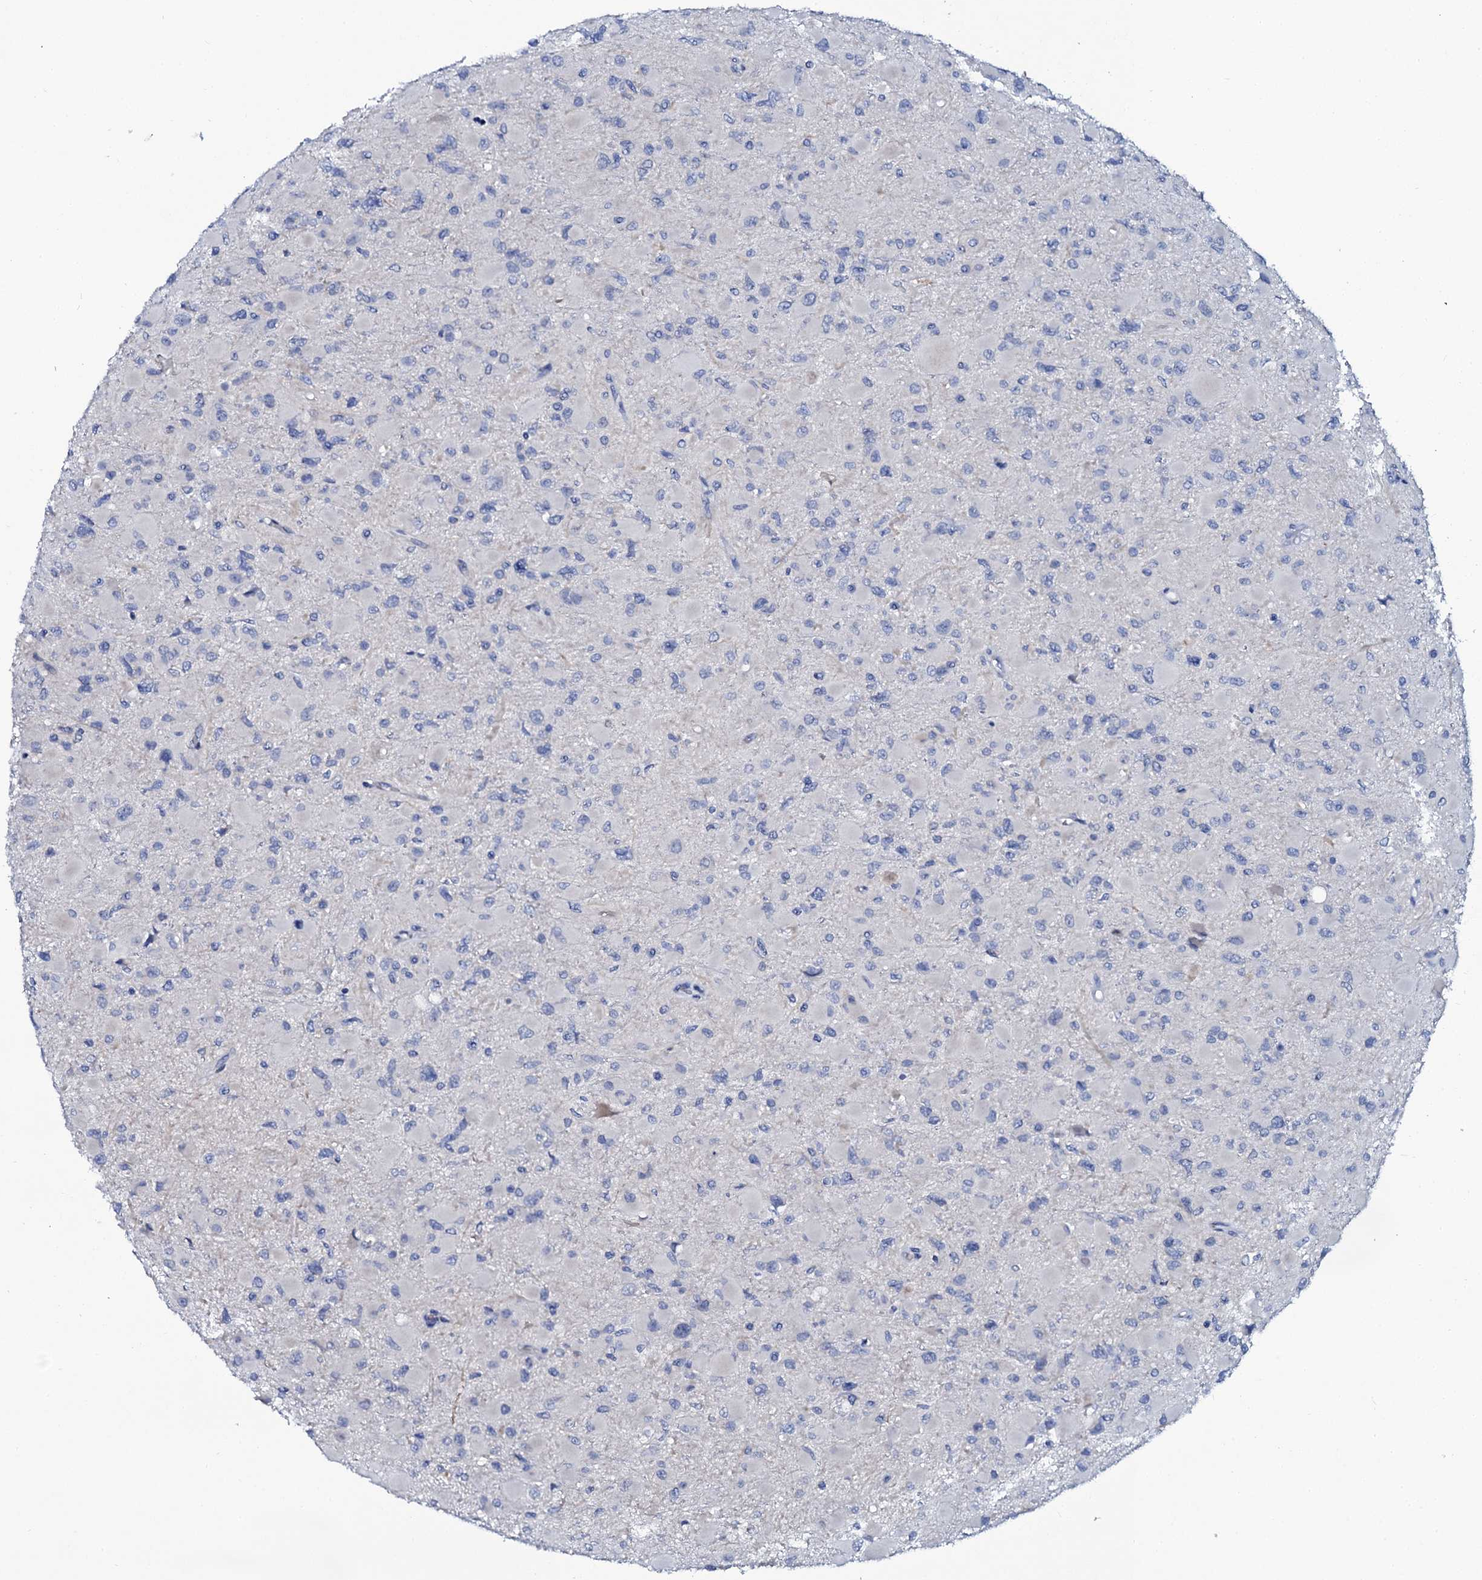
{"staining": {"intensity": "negative", "quantity": "none", "location": "none"}, "tissue": "glioma", "cell_type": "Tumor cells", "image_type": "cancer", "snomed": [{"axis": "morphology", "description": "Glioma, malignant, High grade"}, {"axis": "topography", "description": "Cerebral cortex"}], "caption": "IHC micrograph of glioma stained for a protein (brown), which reveals no expression in tumor cells. (Stains: DAB immunohistochemistry (IHC) with hematoxylin counter stain, Microscopy: brightfield microscopy at high magnification).", "gene": "C10orf88", "patient": {"sex": "female", "age": 36}}